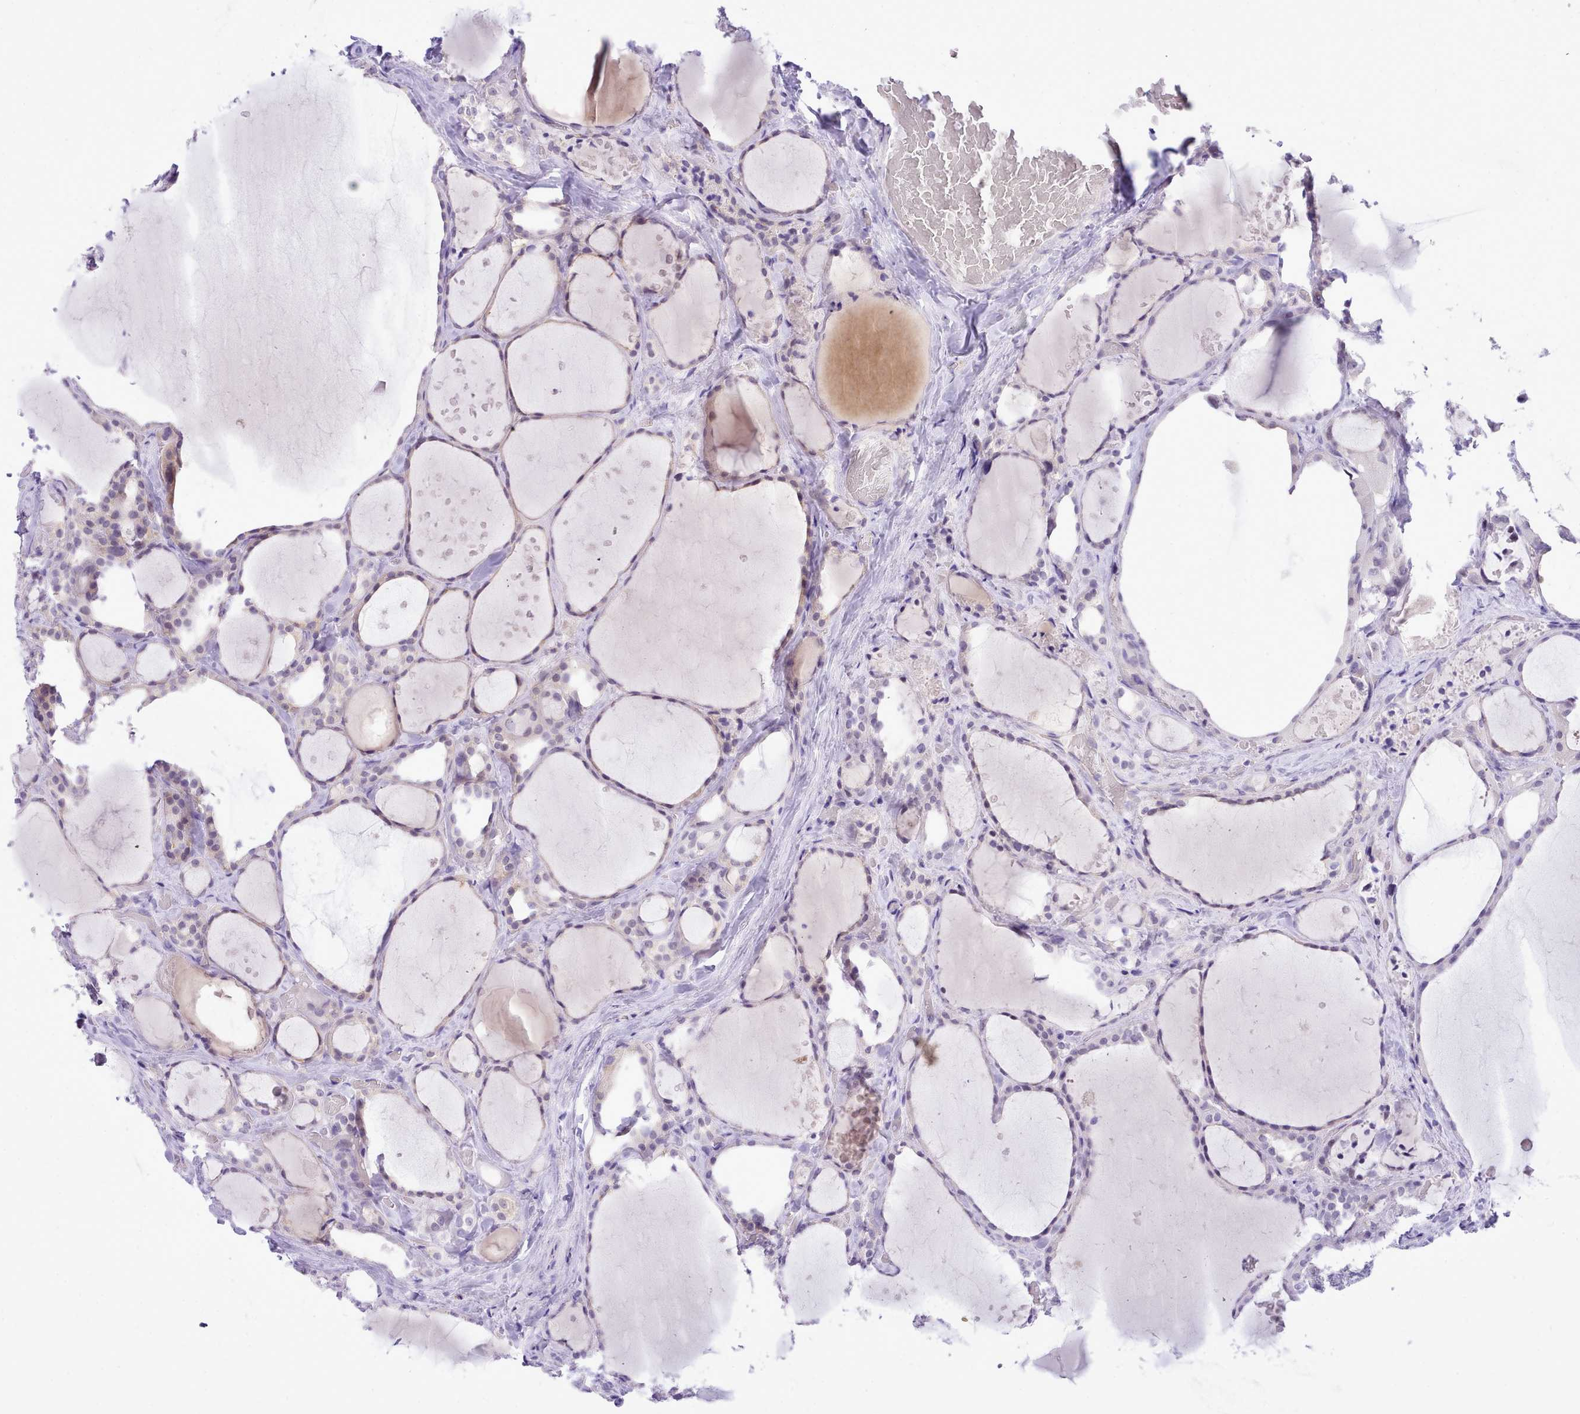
{"staining": {"intensity": "negative", "quantity": "none", "location": "none"}, "tissue": "thyroid cancer", "cell_type": "Tumor cells", "image_type": "cancer", "snomed": [{"axis": "morphology", "description": "Papillary adenocarcinoma, NOS"}, {"axis": "topography", "description": "Thyroid gland"}], "caption": "Immunohistochemistry (IHC) of thyroid cancer (papillary adenocarcinoma) exhibits no staining in tumor cells.", "gene": "LRRC37A", "patient": {"sex": "male", "age": 77}}